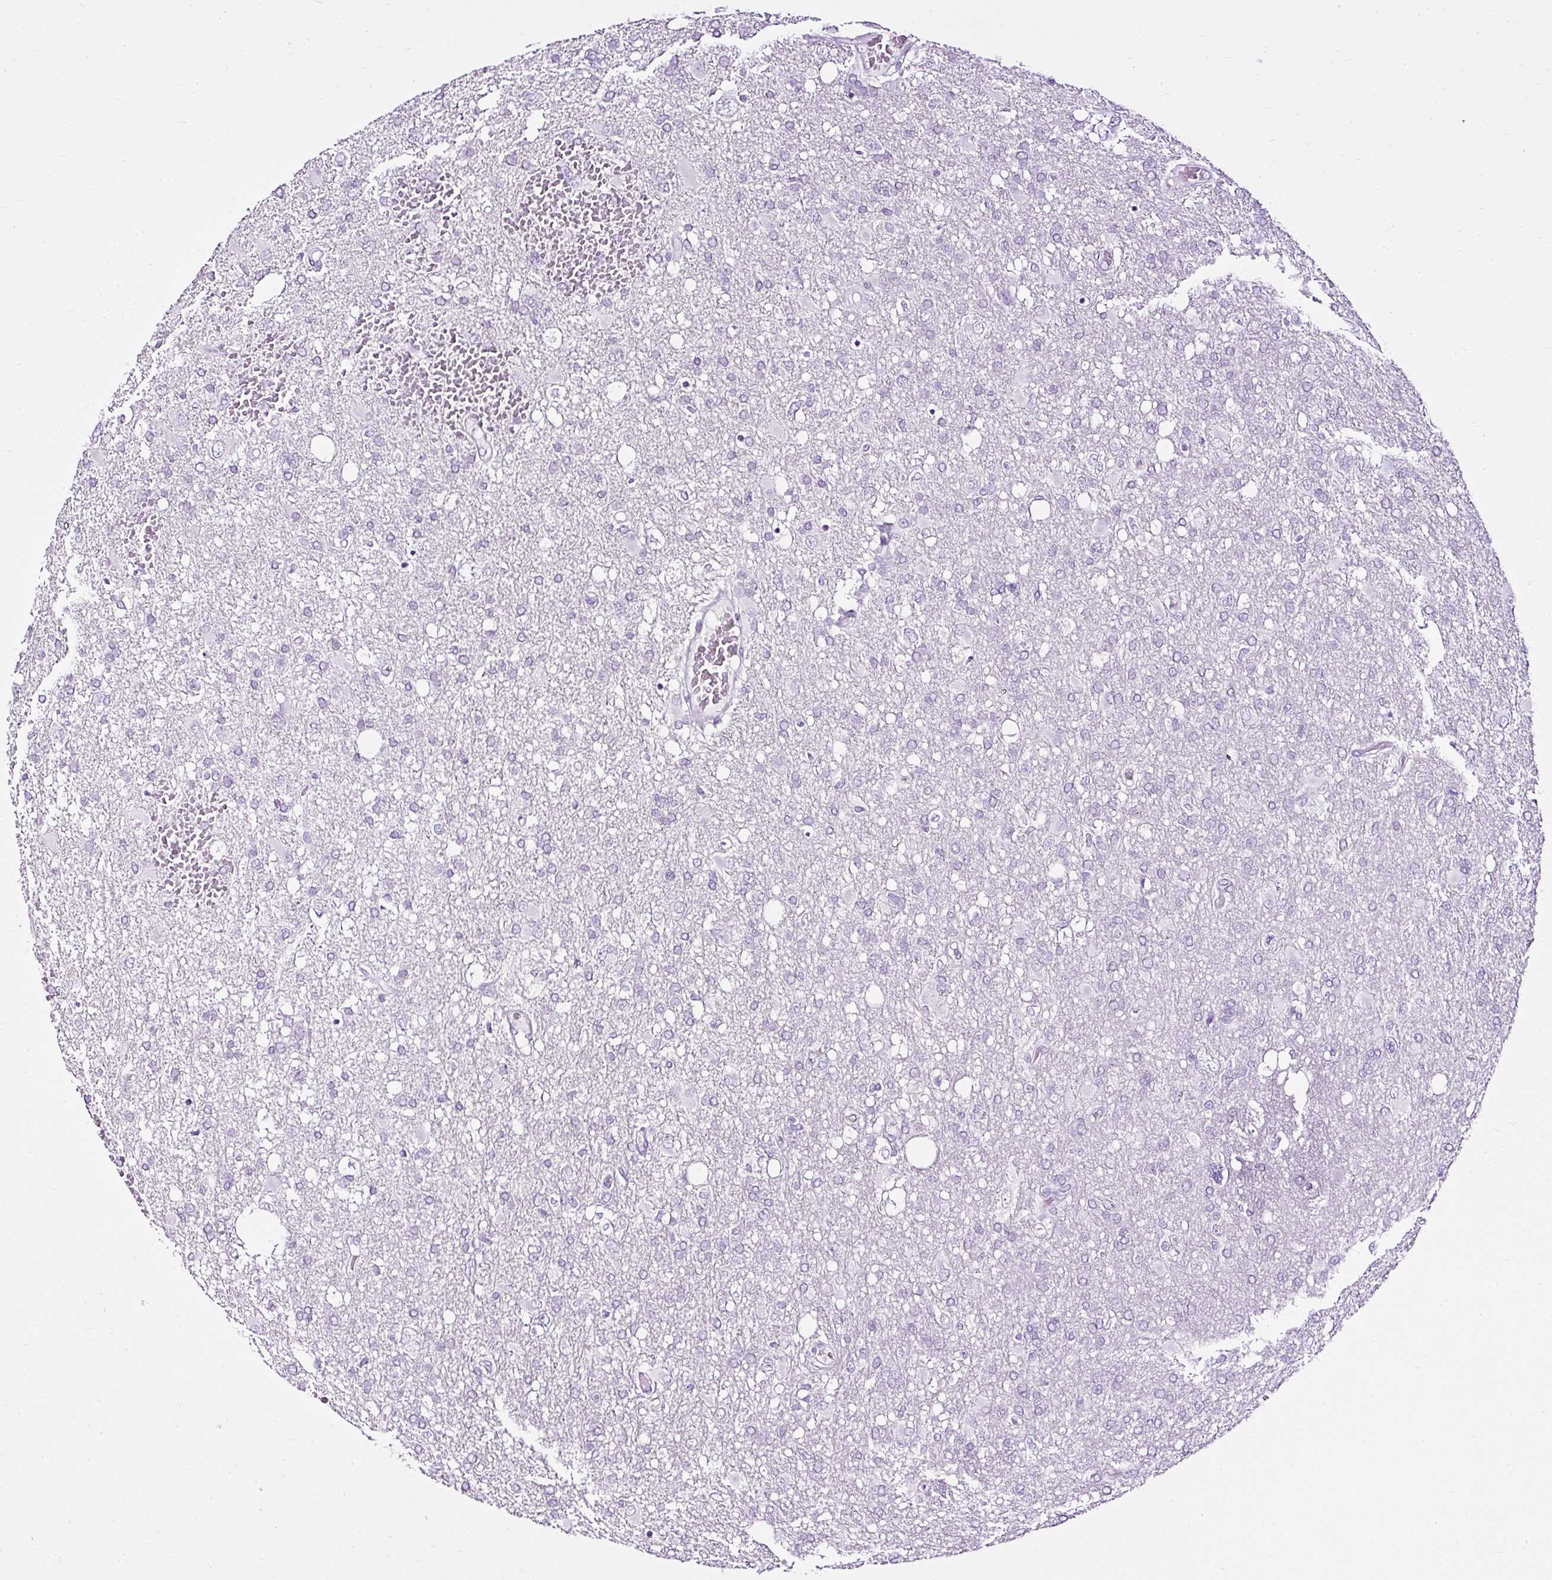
{"staining": {"intensity": "negative", "quantity": "none", "location": "none"}, "tissue": "glioma", "cell_type": "Tumor cells", "image_type": "cancer", "snomed": [{"axis": "morphology", "description": "Glioma, malignant, High grade"}, {"axis": "topography", "description": "Brain"}], "caption": "The immunohistochemistry micrograph has no significant expression in tumor cells of glioma tissue.", "gene": "ATP2A1", "patient": {"sex": "male", "age": 61}}